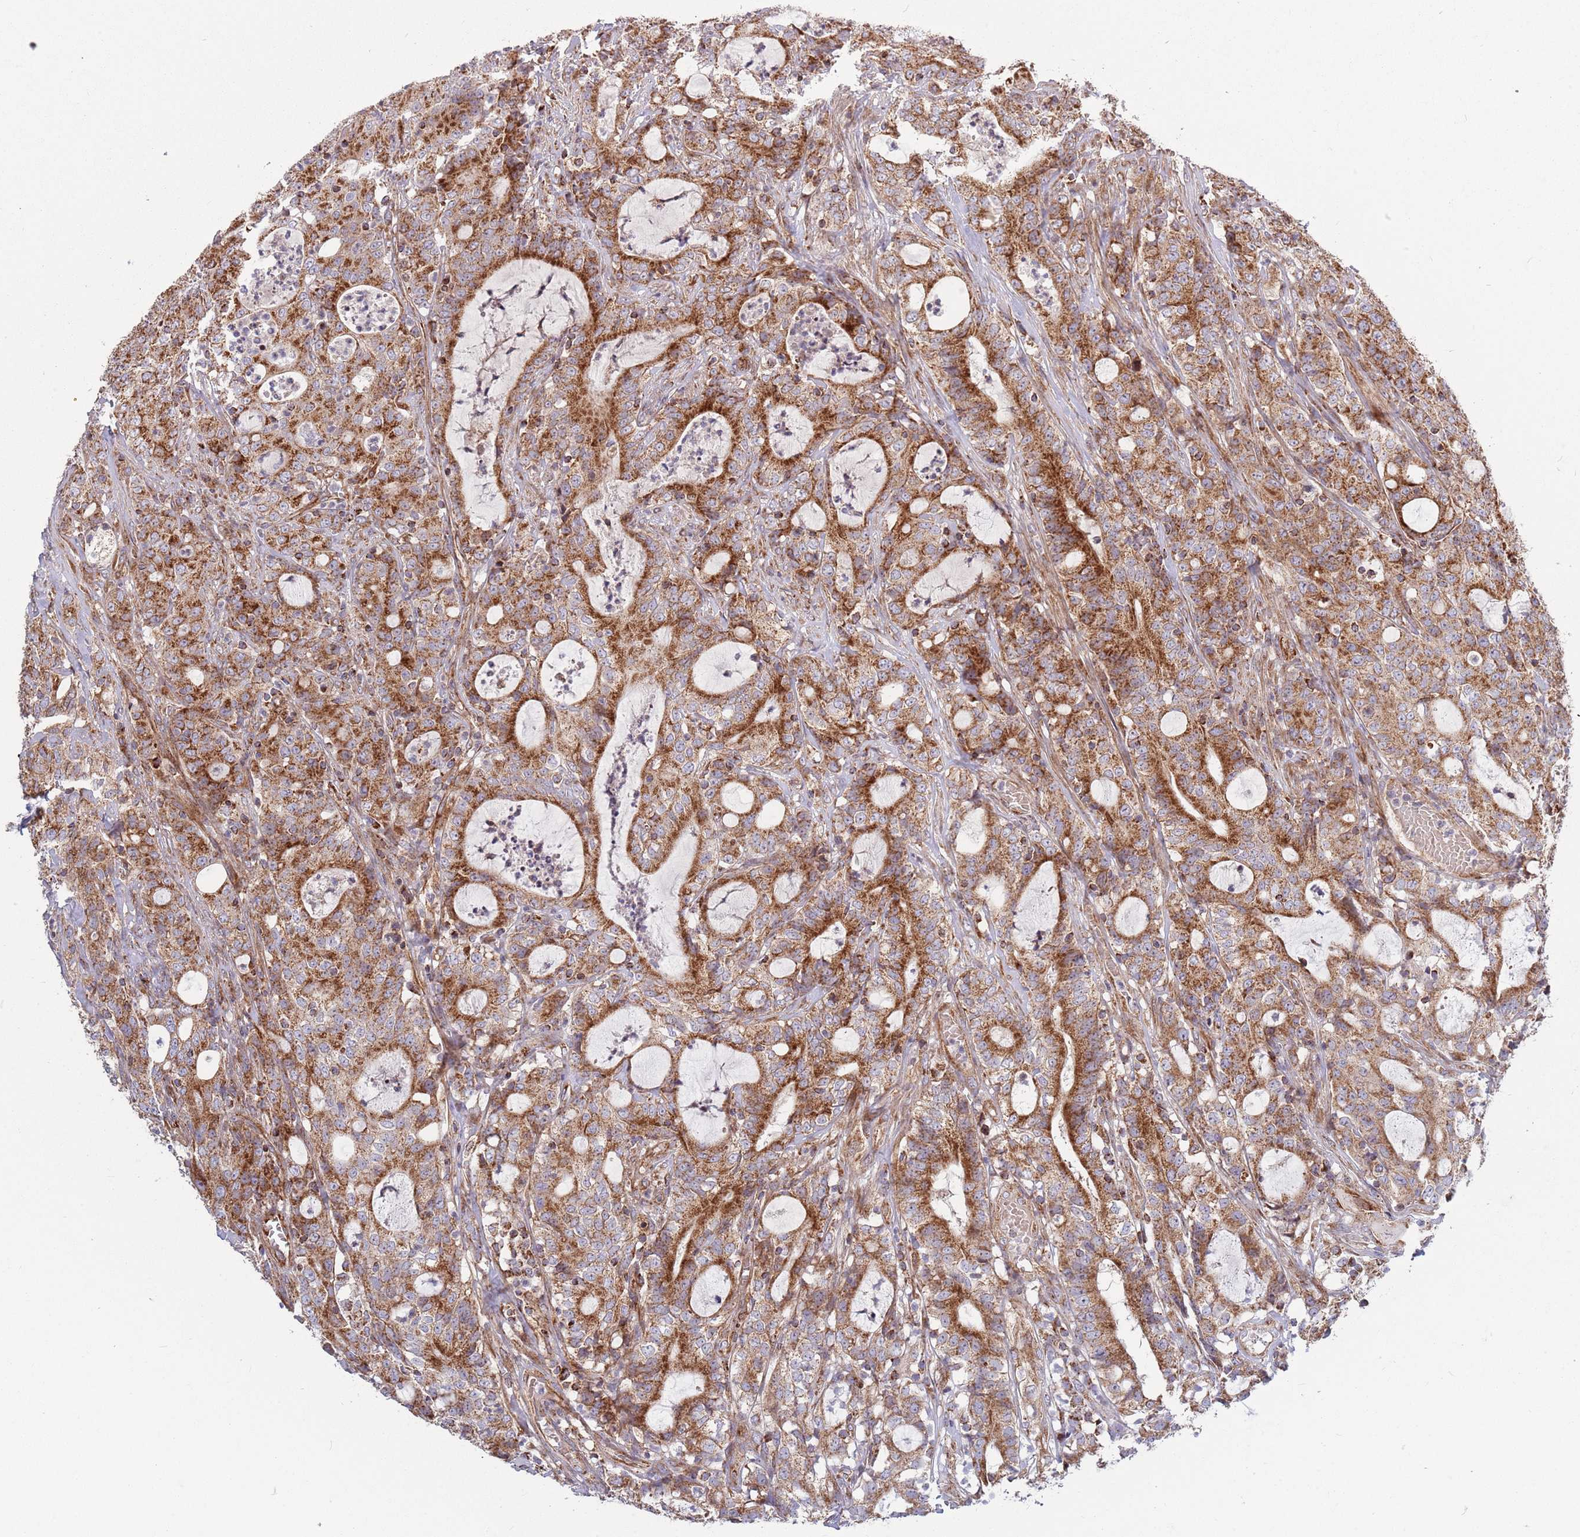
{"staining": {"intensity": "strong", "quantity": ">75%", "location": "cytoplasmic/membranous"}, "tissue": "colorectal cancer", "cell_type": "Tumor cells", "image_type": "cancer", "snomed": [{"axis": "morphology", "description": "Adenocarcinoma, NOS"}, {"axis": "topography", "description": "Colon"}], "caption": "Colorectal cancer (adenocarcinoma) was stained to show a protein in brown. There is high levels of strong cytoplasmic/membranous staining in about >75% of tumor cells. (brown staining indicates protein expression, while blue staining denotes nuclei).", "gene": "ATP5PD", "patient": {"sex": "male", "age": 83}}